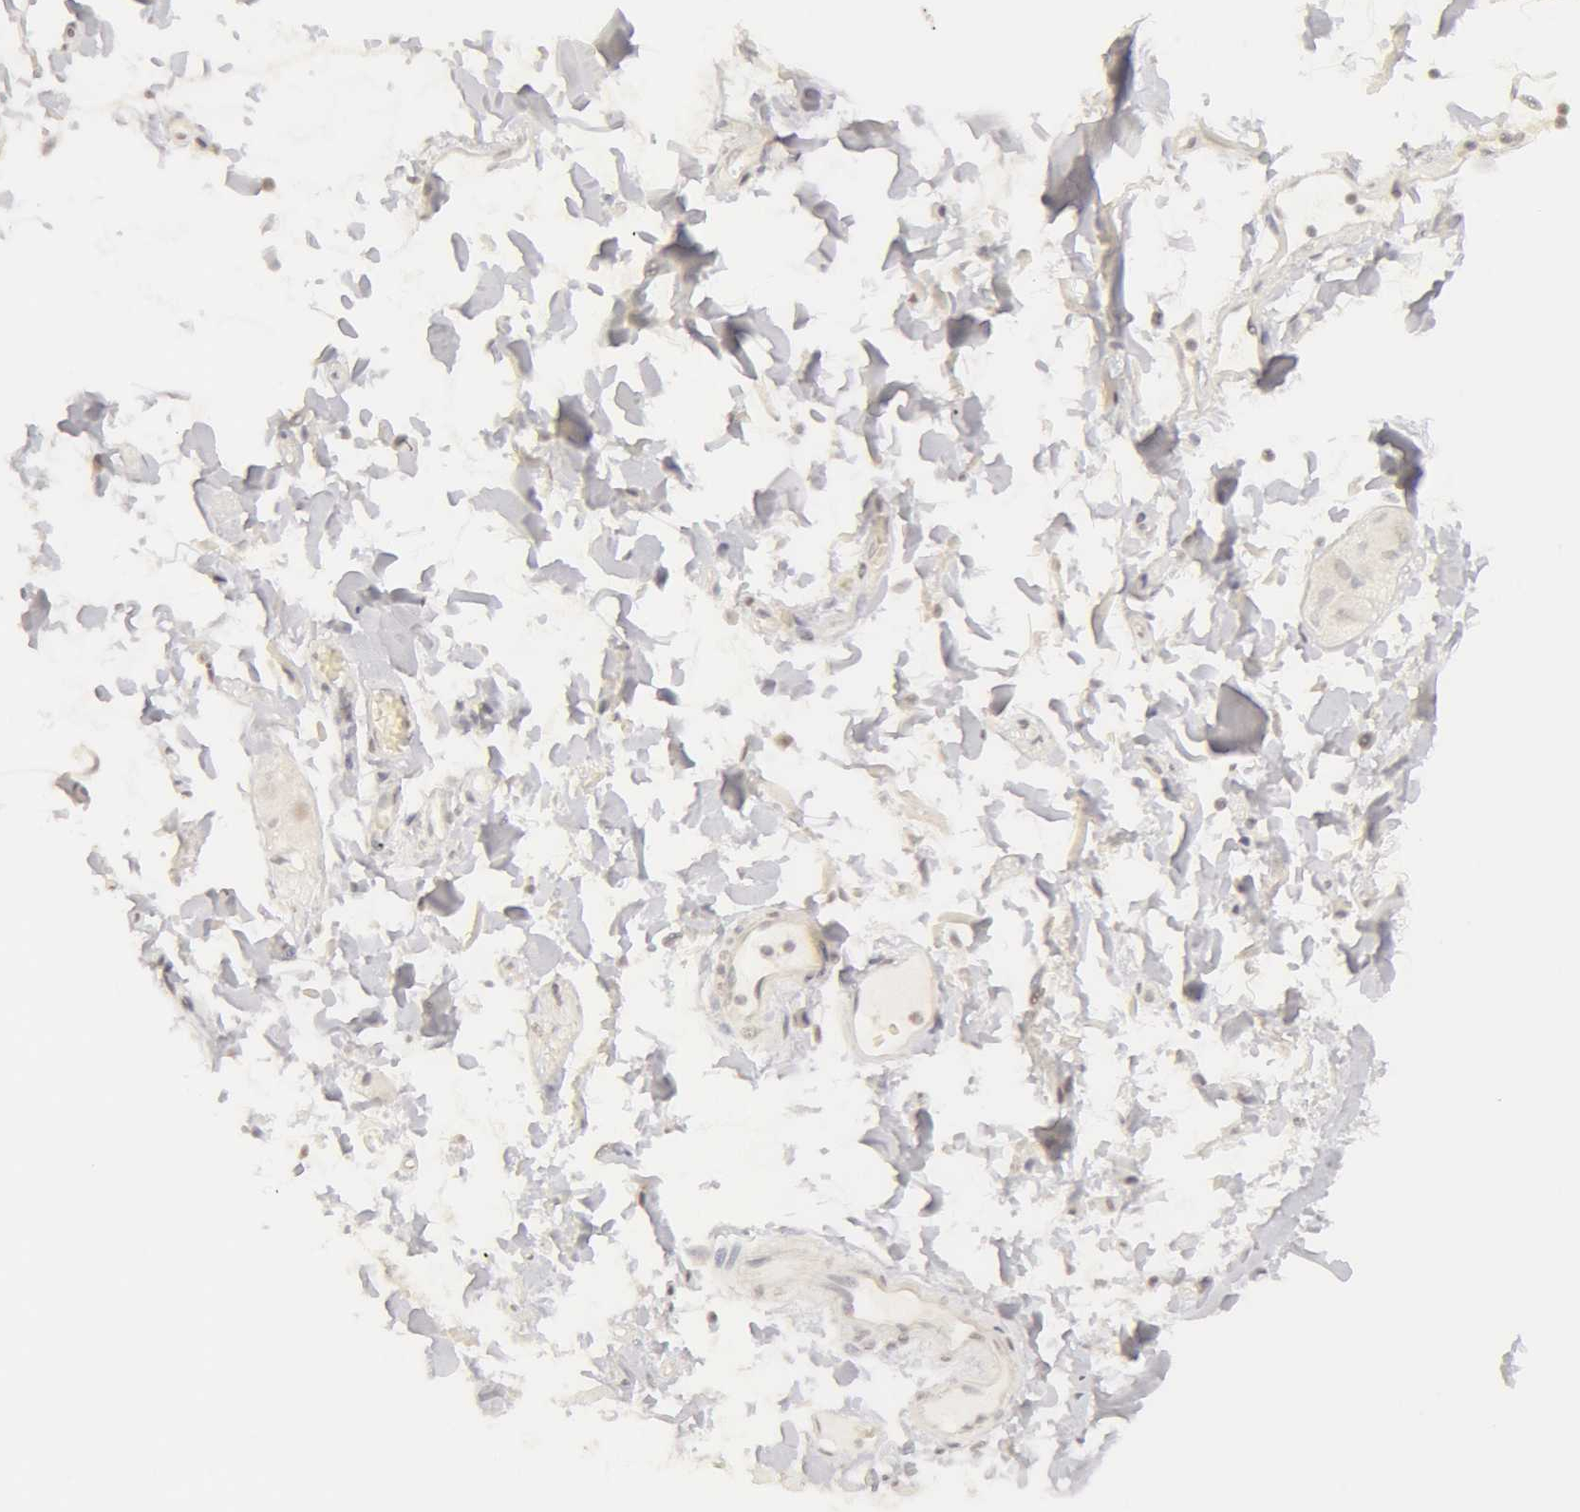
{"staining": {"intensity": "weak", "quantity": "25%-75%", "location": "cytoplasmic/membranous"}, "tissue": "adipose tissue", "cell_type": "Adipocytes", "image_type": "normal", "snomed": [{"axis": "morphology", "description": "Normal tissue, NOS"}, {"axis": "topography", "description": "Duodenum"}], "caption": "Unremarkable adipose tissue exhibits weak cytoplasmic/membranous staining in about 25%-75% of adipocytes.", "gene": "ADAM10", "patient": {"sex": "male", "age": 63}}